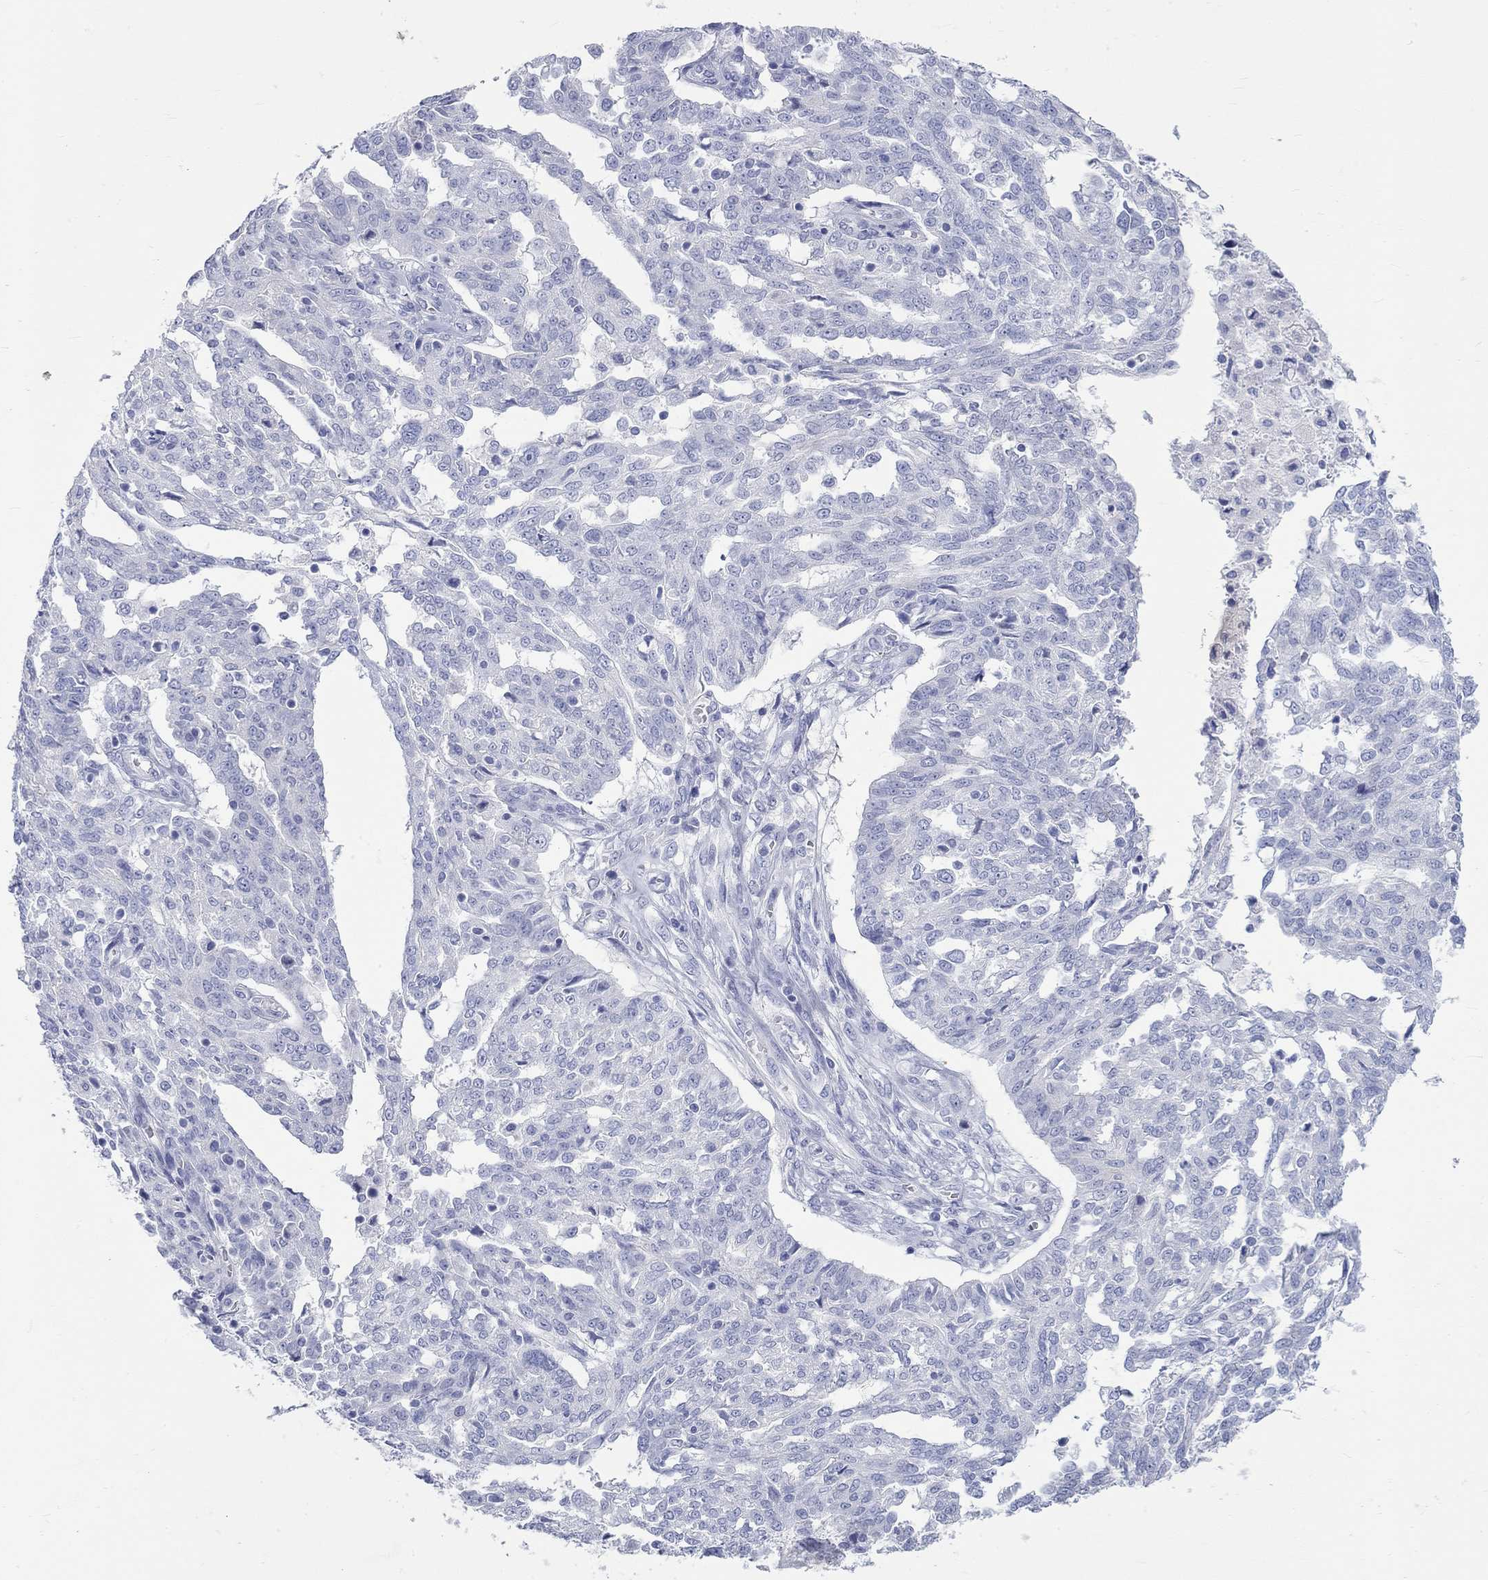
{"staining": {"intensity": "negative", "quantity": "none", "location": "none"}, "tissue": "ovarian cancer", "cell_type": "Tumor cells", "image_type": "cancer", "snomed": [{"axis": "morphology", "description": "Cystadenocarcinoma, serous, NOS"}, {"axis": "topography", "description": "Ovary"}], "caption": "DAB (3,3'-diaminobenzidine) immunohistochemical staining of human ovarian cancer (serous cystadenocarcinoma) displays no significant staining in tumor cells.", "gene": "SPATA9", "patient": {"sex": "female", "age": 67}}